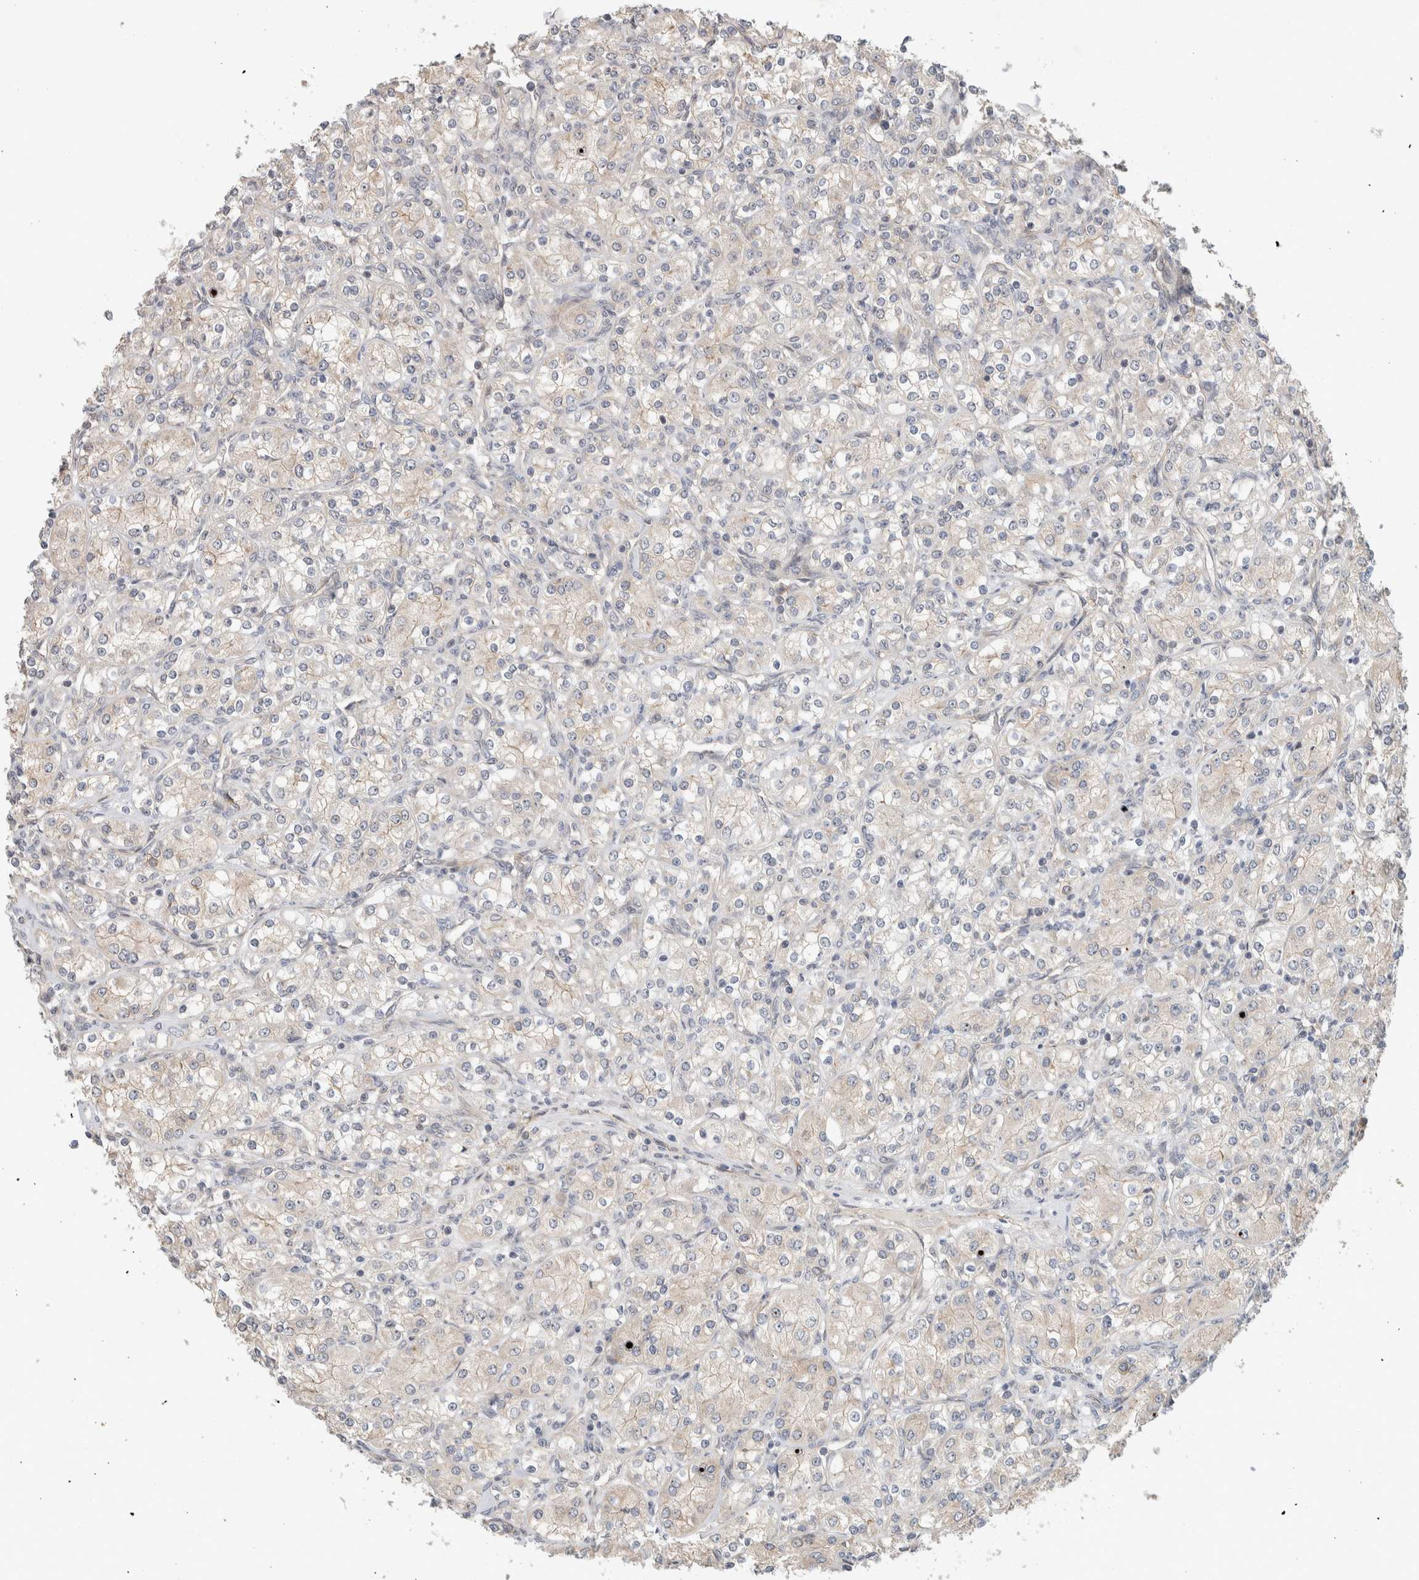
{"staining": {"intensity": "negative", "quantity": "none", "location": "none"}, "tissue": "renal cancer", "cell_type": "Tumor cells", "image_type": "cancer", "snomed": [{"axis": "morphology", "description": "Adenocarcinoma, NOS"}, {"axis": "topography", "description": "Kidney"}], "caption": "Human adenocarcinoma (renal) stained for a protein using IHC demonstrates no expression in tumor cells.", "gene": "DEPTOR", "patient": {"sex": "male", "age": 77}}